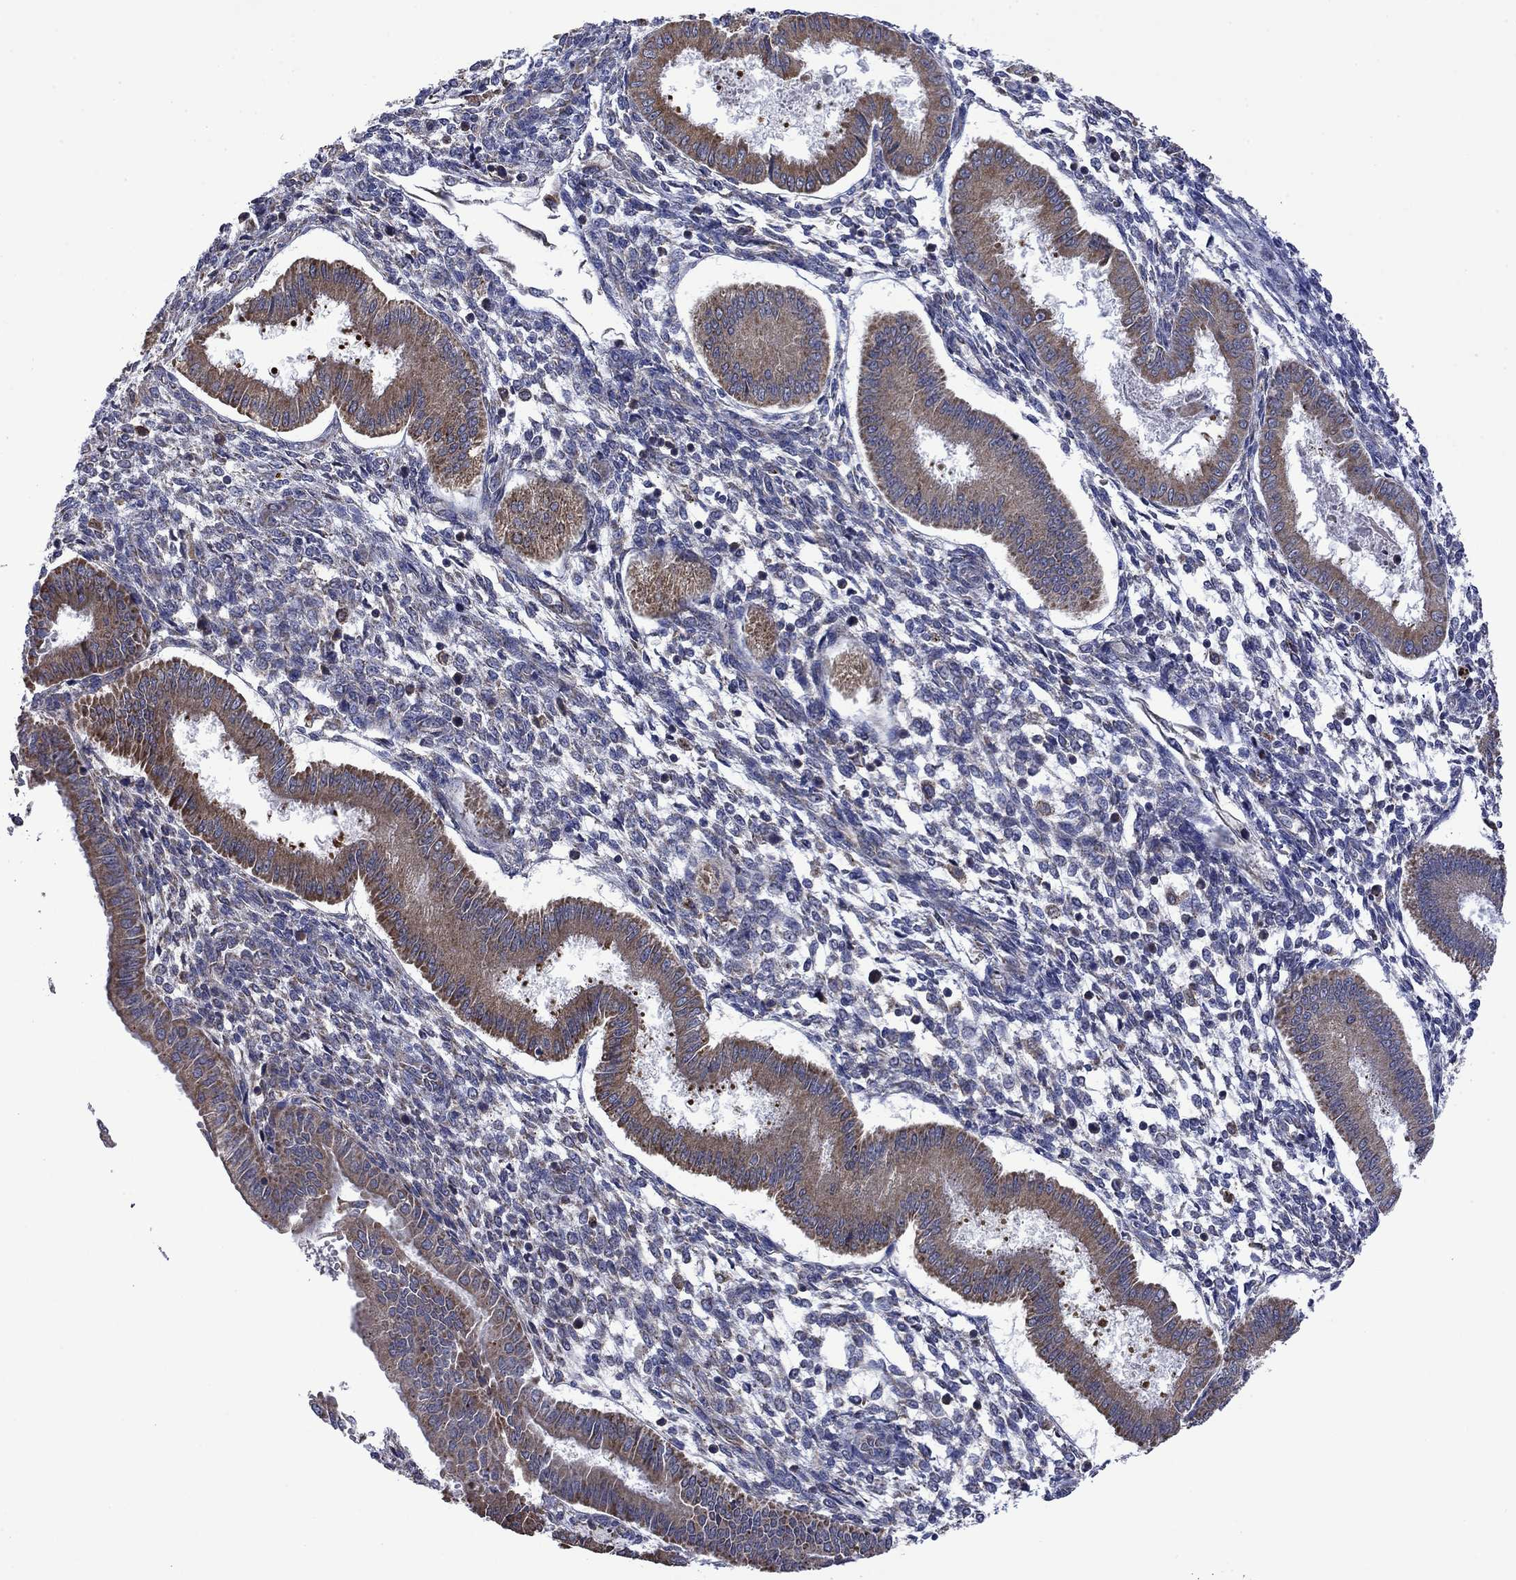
{"staining": {"intensity": "negative", "quantity": "none", "location": "none"}, "tissue": "endometrium", "cell_type": "Cells in endometrial stroma", "image_type": "normal", "snomed": [{"axis": "morphology", "description": "Normal tissue, NOS"}, {"axis": "topography", "description": "Endometrium"}], "caption": "A high-resolution photomicrograph shows immunohistochemistry staining of benign endometrium, which exhibits no significant positivity in cells in endometrial stroma.", "gene": "FURIN", "patient": {"sex": "female", "age": 43}}